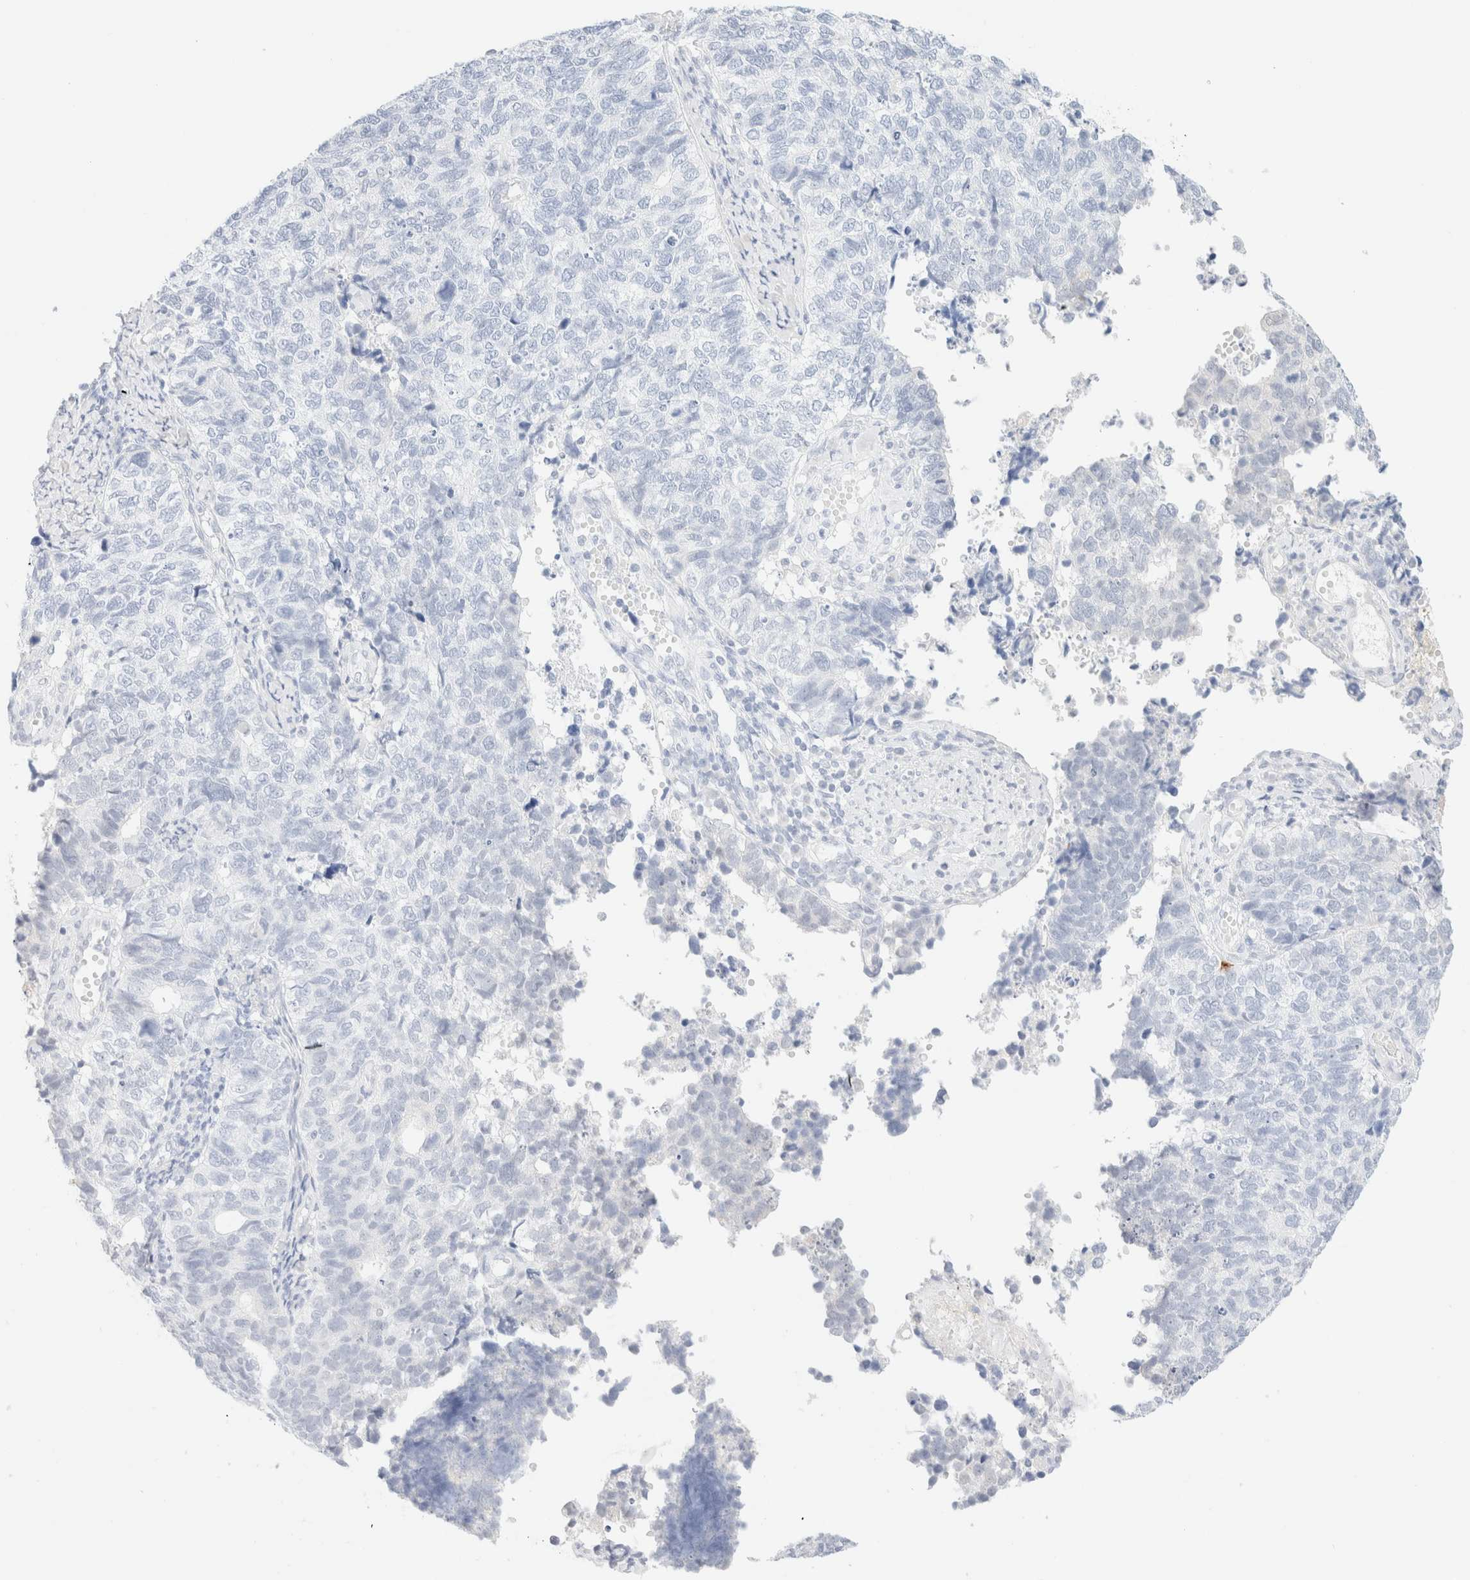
{"staining": {"intensity": "negative", "quantity": "none", "location": "none"}, "tissue": "cervical cancer", "cell_type": "Tumor cells", "image_type": "cancer", "snomed": [{"axis": "morphology", "description": "Squamous cell carcinoma, NOS"}, {"axis": "topography", "description": "Cervix"}], "caption": "This is an IHC image of cervical cancer. There is no positivity in tumor cells.", "gene": "KRT15", "patient": {"sex": "female", "age": 63}}